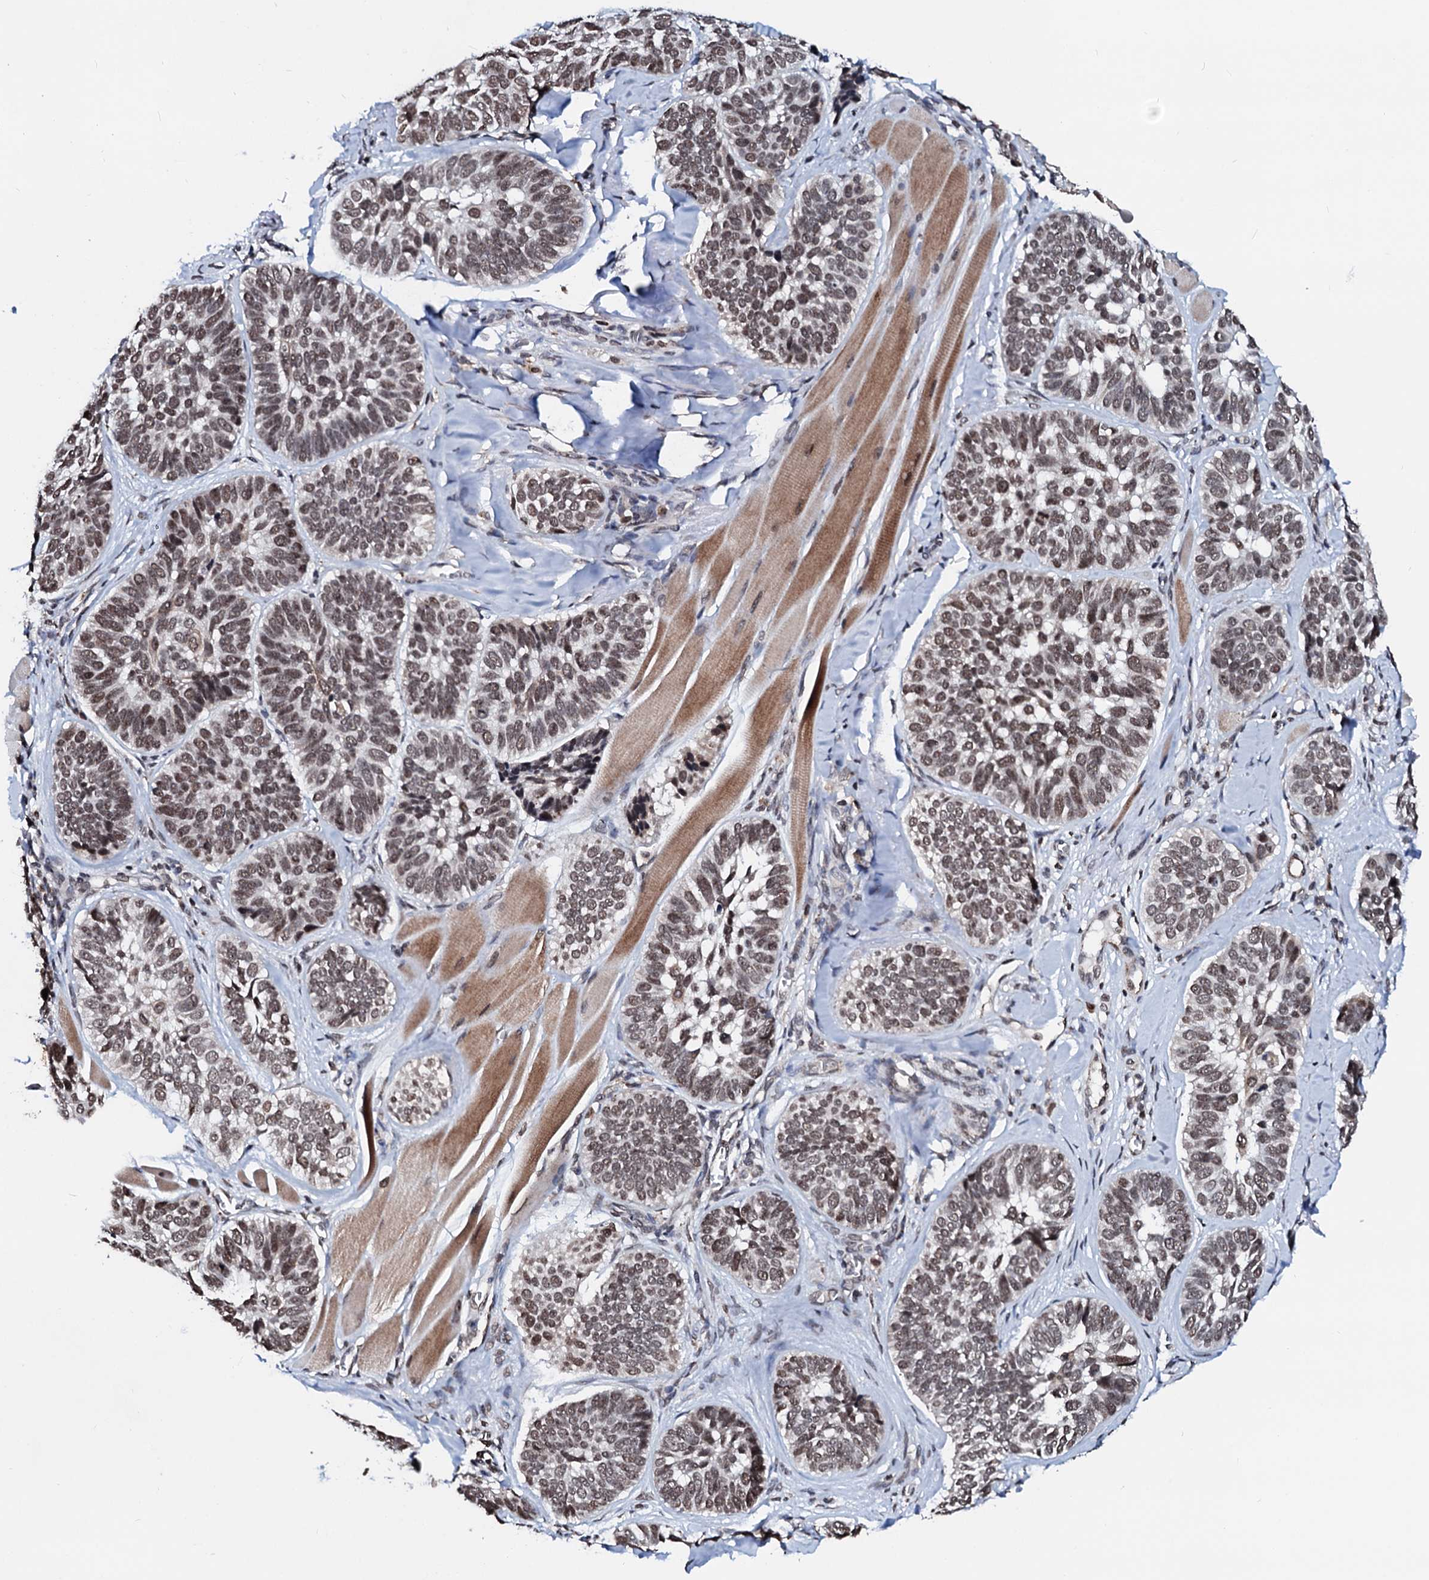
{"staining": {"intensity": "moderate", "quantity": ">75%", "location": "nuclear"}, "tissue": "skin cancer", "cell_type": "Tumor cells", "image_type": "cancer", "snomed": [{"axis": "morphology", "description": "Basal cell carcinoma"}, {"axis": "topography", "description": "Skin"}], "caption": "Immunohistochemistry (IHC) staining of skin cancer (basal cell carcinoma), which displays medium levels of moderate nuclear staining in about >75% of tumor cells indicating moderate nuclear protein expression. The staining was performed using DAB (brown) for protein detection and nuclei were counterstained in hematoxylin (blue).", "gene": "LSM11", "patient": {"sex": "male", "age": 62}}